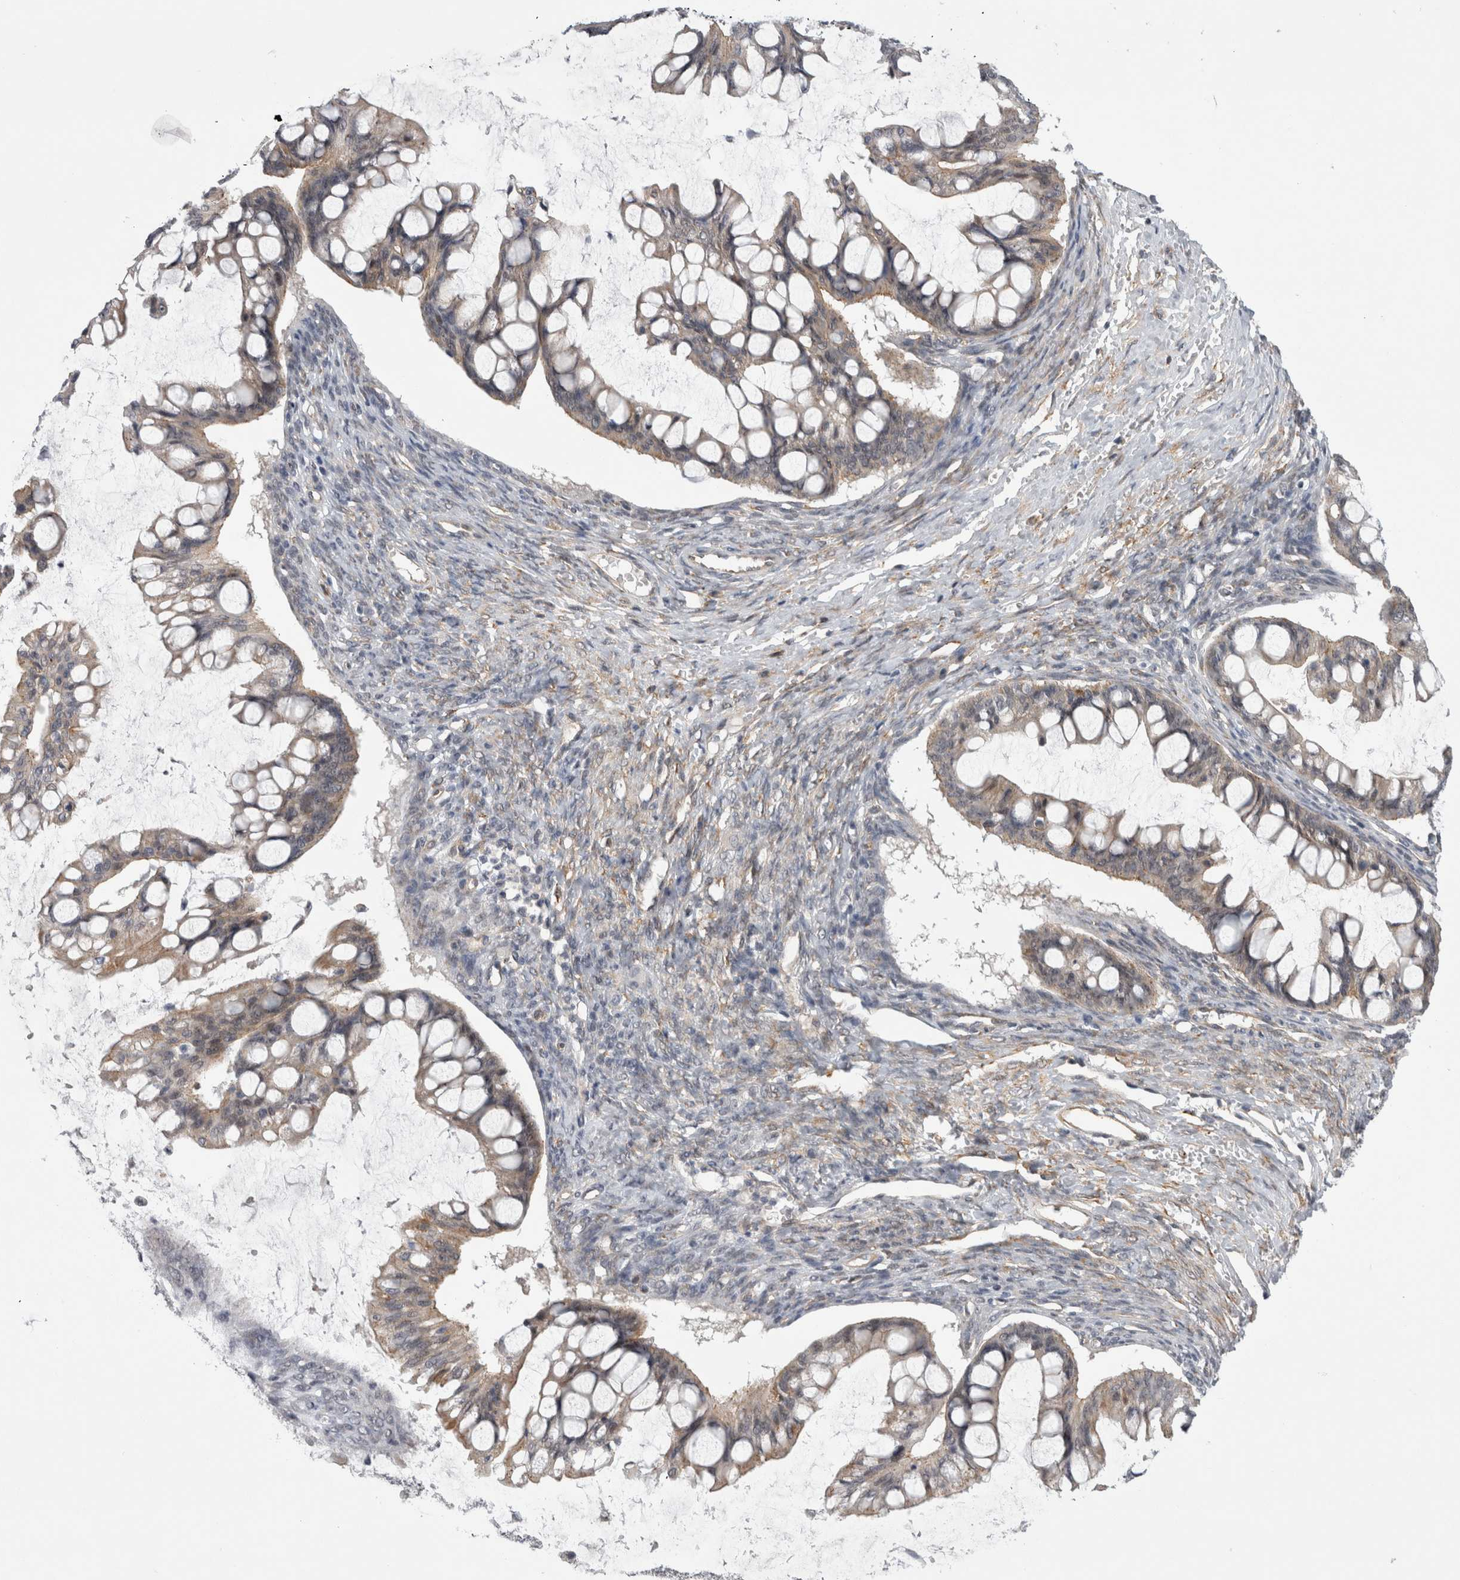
{"staining": {"intensity": "weak", "quantity": "25%-75%", "location": "cytoplasmic/membranous"}, "tissue": "ovarian cancer", "cell_type": "Tumor cells", "image_type": "cancer", "snomed": [{"axis": "morphology", "description": "Cystadenocarcinoma, mucinous, NOS"}, {"axis": "topography", "description": "Ovary"}], "caption": "Tumor cells reveal low levels of weak cytoplasmic/membranous positivity in approximately 25%-75% of cells in human ovarian cancer (mucinous cystadenocarcinoma).", "gene": "PARP11", "patient": {"sex": "female", "age": 73}}